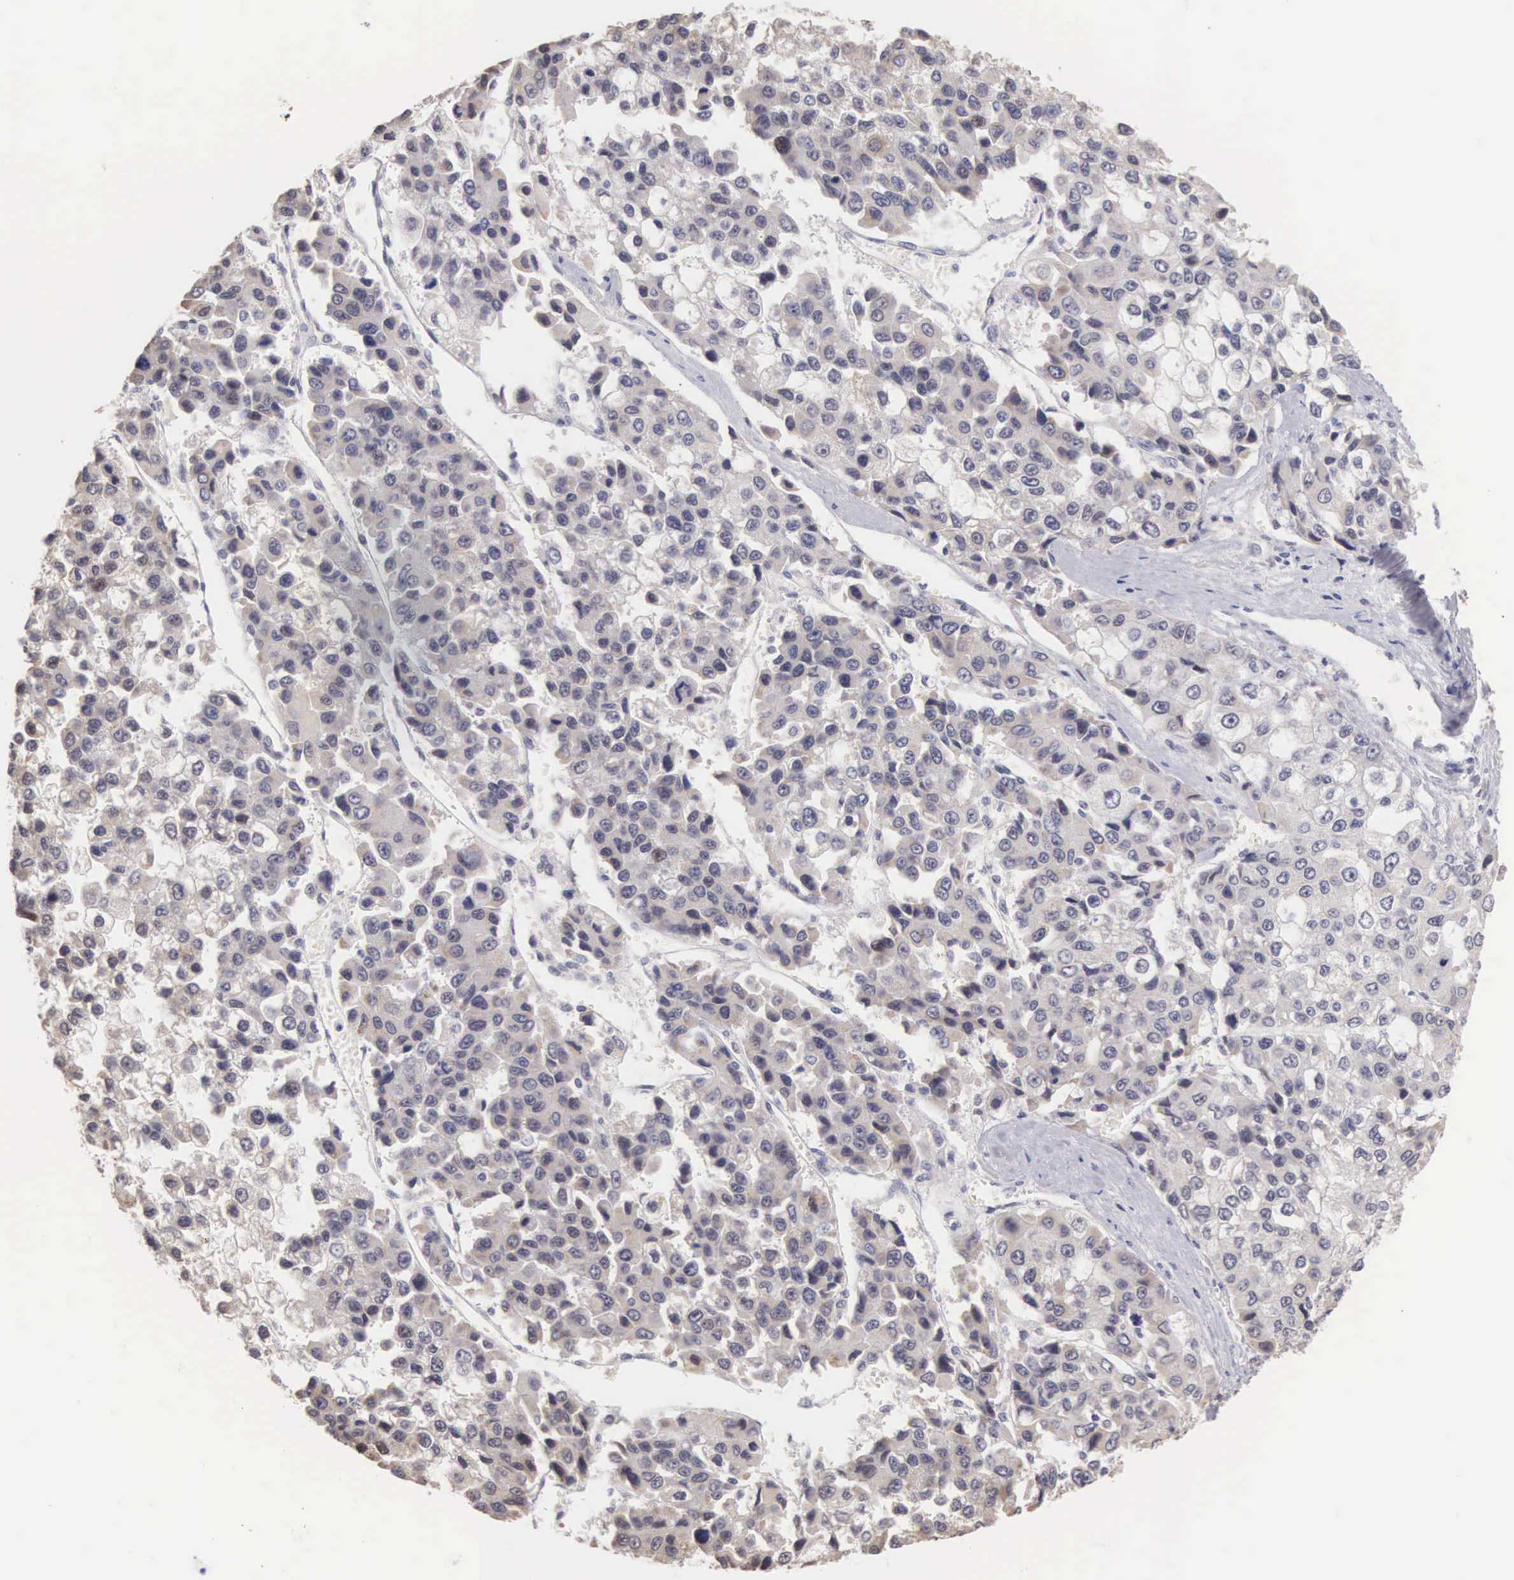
{"staining": {"intensity": "weak", "quantity": "<25%", "location": "cytoplasmic/membranous,nuclear"}, "tissue": "liver cancer", "cell_type": "Tumor cells", "image_type": "cancer", "snomed": [{"axis": "morphology", "description": "Carcinoma, Hepatocellular, NOS"}, {"axis": "topography", "description": "Liver"}], "caption": "This photomicrograph is of liver cancer (hepatocellular carcinoma) stained with IHC to label a protein in brown with the nuclei are counter-stained blue. There is no staining in tumor cells.", "gene": "HMGXB4", "patient": {"sex": "female", "age": 66}}